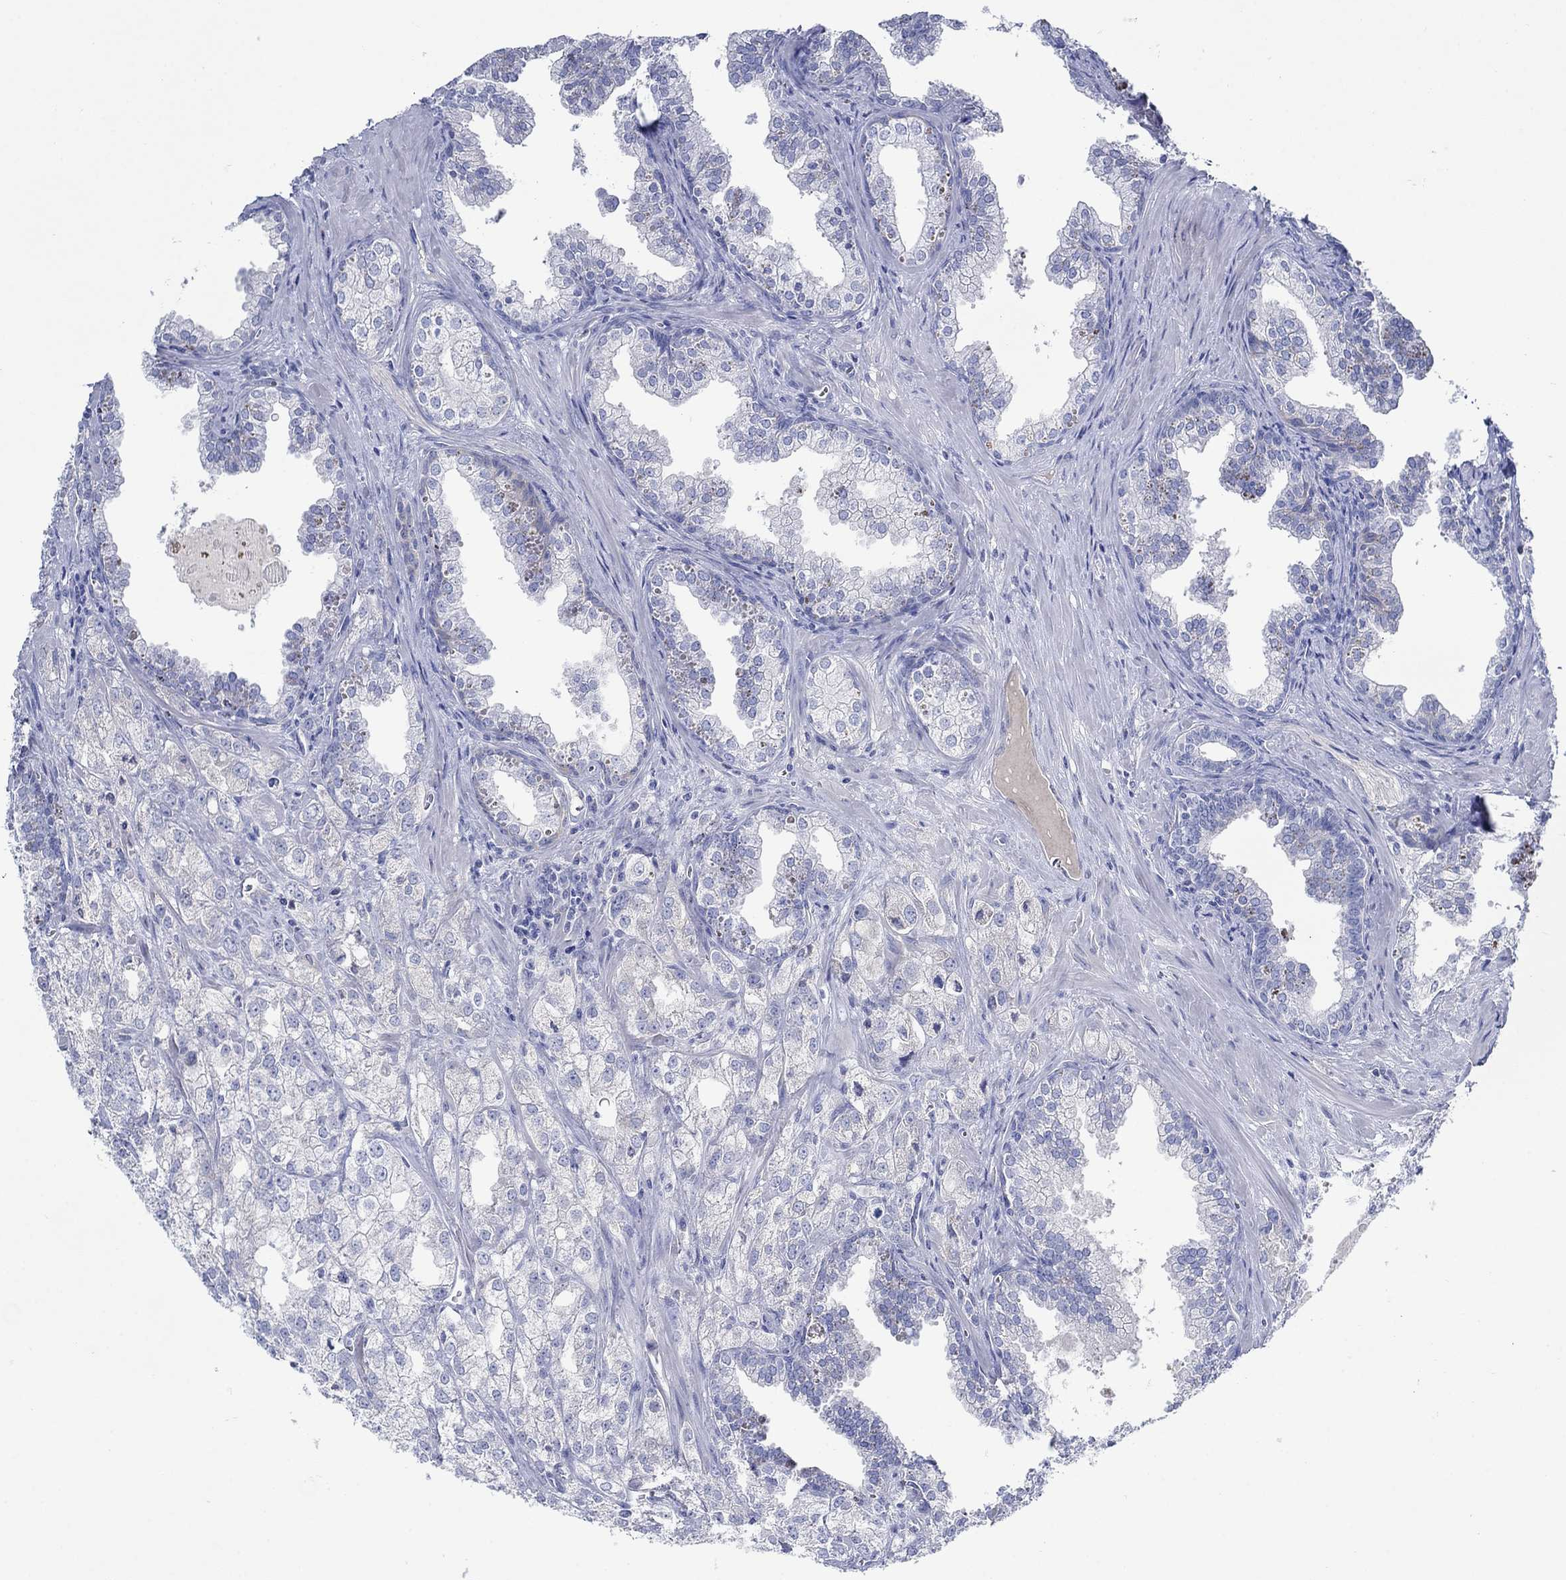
{"staining": {"intensity": "negative", "quantity": "none", "location": "none"}, "tissue": "prostate cancer", "cell_type": "Tumor cells", "image_type": "cancer", "snomed": [{"axis": "morphology", "description": "Adenocarcinoma, NOS"}, {"axis": "topography", "description": "Prostate"}], "caption": "IHC of human adenocarcinoma (prostate) displays no expression in tumor cells.", "gene": "TRIM16", "patient": {"sex": "male", "age": 70}}